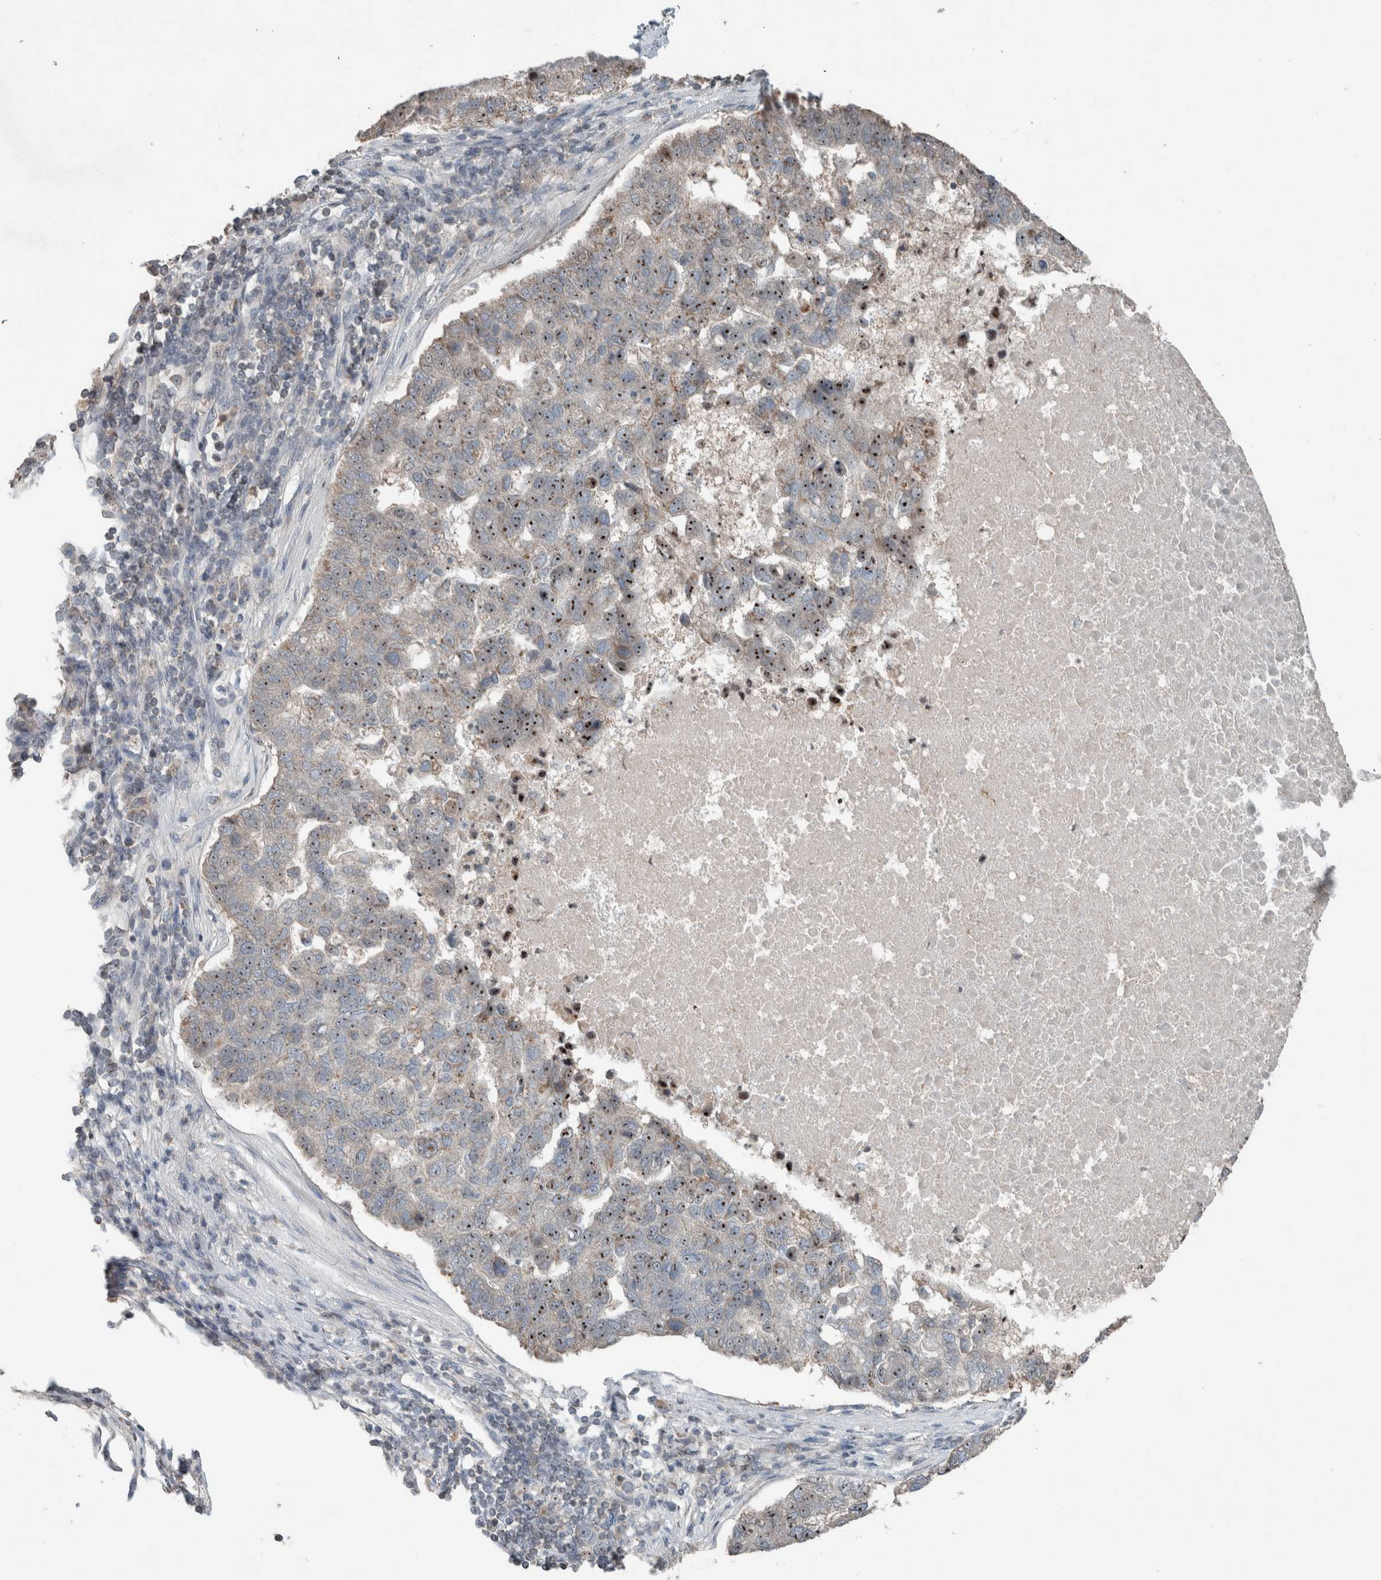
{"staining": {"intensity": "moderate", "quantity": "25%-75%", "location": "nuclear"}, "tissue": "pancreatic cancer", "cell_type": "Tumor cells", "image_type": "cancer", "snomed": [{"axis": "morphology", "description": "Adenocarcinoma, NOS"}, {"axis": "topography", "description": "Pancreas"}], "caption": "Brown immunohistochemical staining in pancreatic cancer demonstrates moderate nuclear staining in about 25%-75% of tumor cells. Immunohistochemistry stains the protein in brown and the nuclei are stained blue.", "gene": "RPF1", "patient": {"sex": "female", "age": 61}}